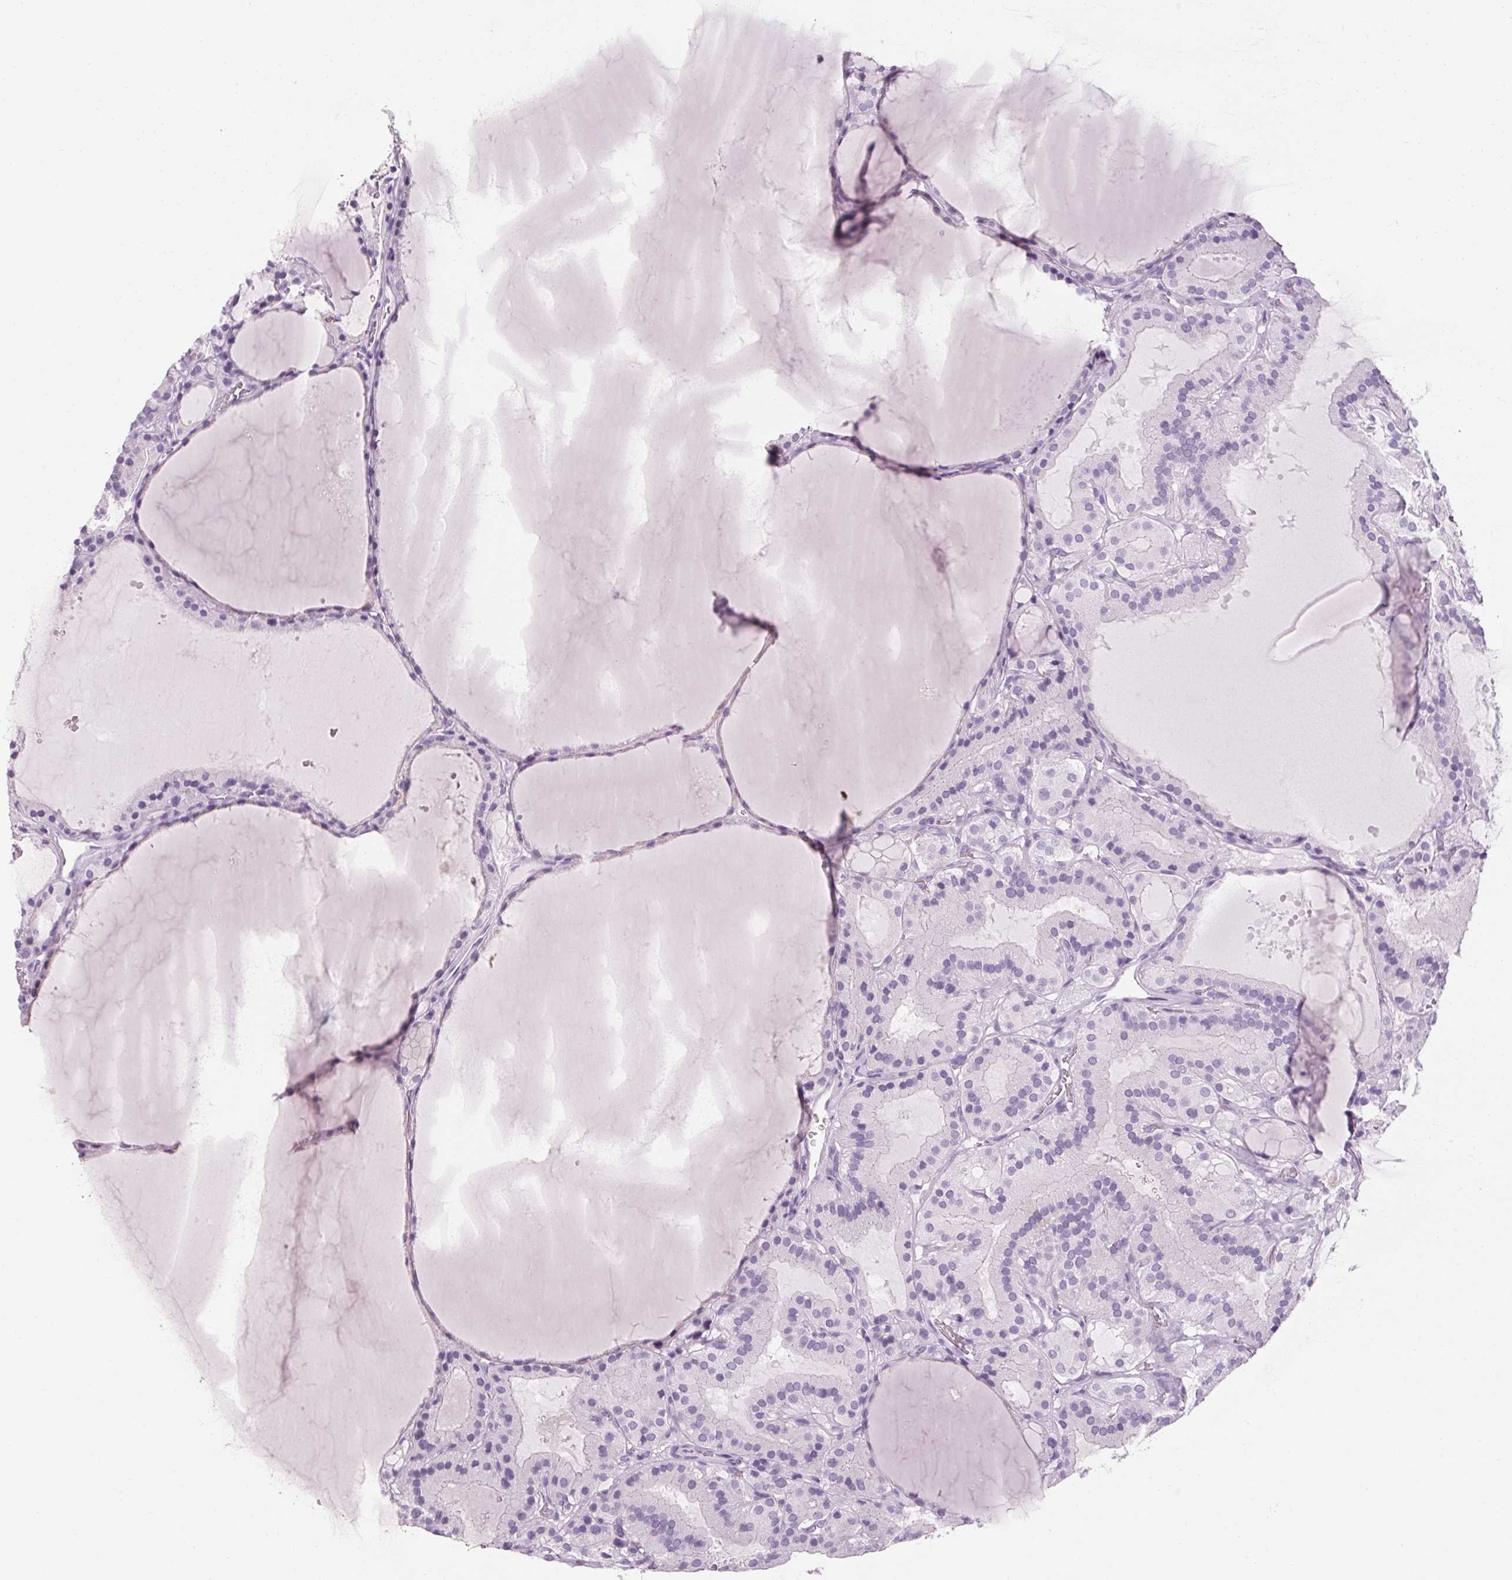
{"staining": {"intensity": "negative", "quantity": "none", "location": "none"}, "tissue": "thyroid cancer", "cell_type": "Tumor cells", "image_type": "cancer", "snomed": [{"axis": "morphology", "description": "Papillary adenocarcinoma, NOS"}, {"axis": "topography", "description": "Thyroid gland"}], "caption": "IHC image of human thyroid papillary adenocarcinoma stained for a protein (brown), which exhibits no expression in tumor cells. (DAB (3,3'-diaminobenzidine) immunohistochemistry (IHC), high magnification).", "gene": "RPTN", "patient": {"sex": "male", "age": 87}}